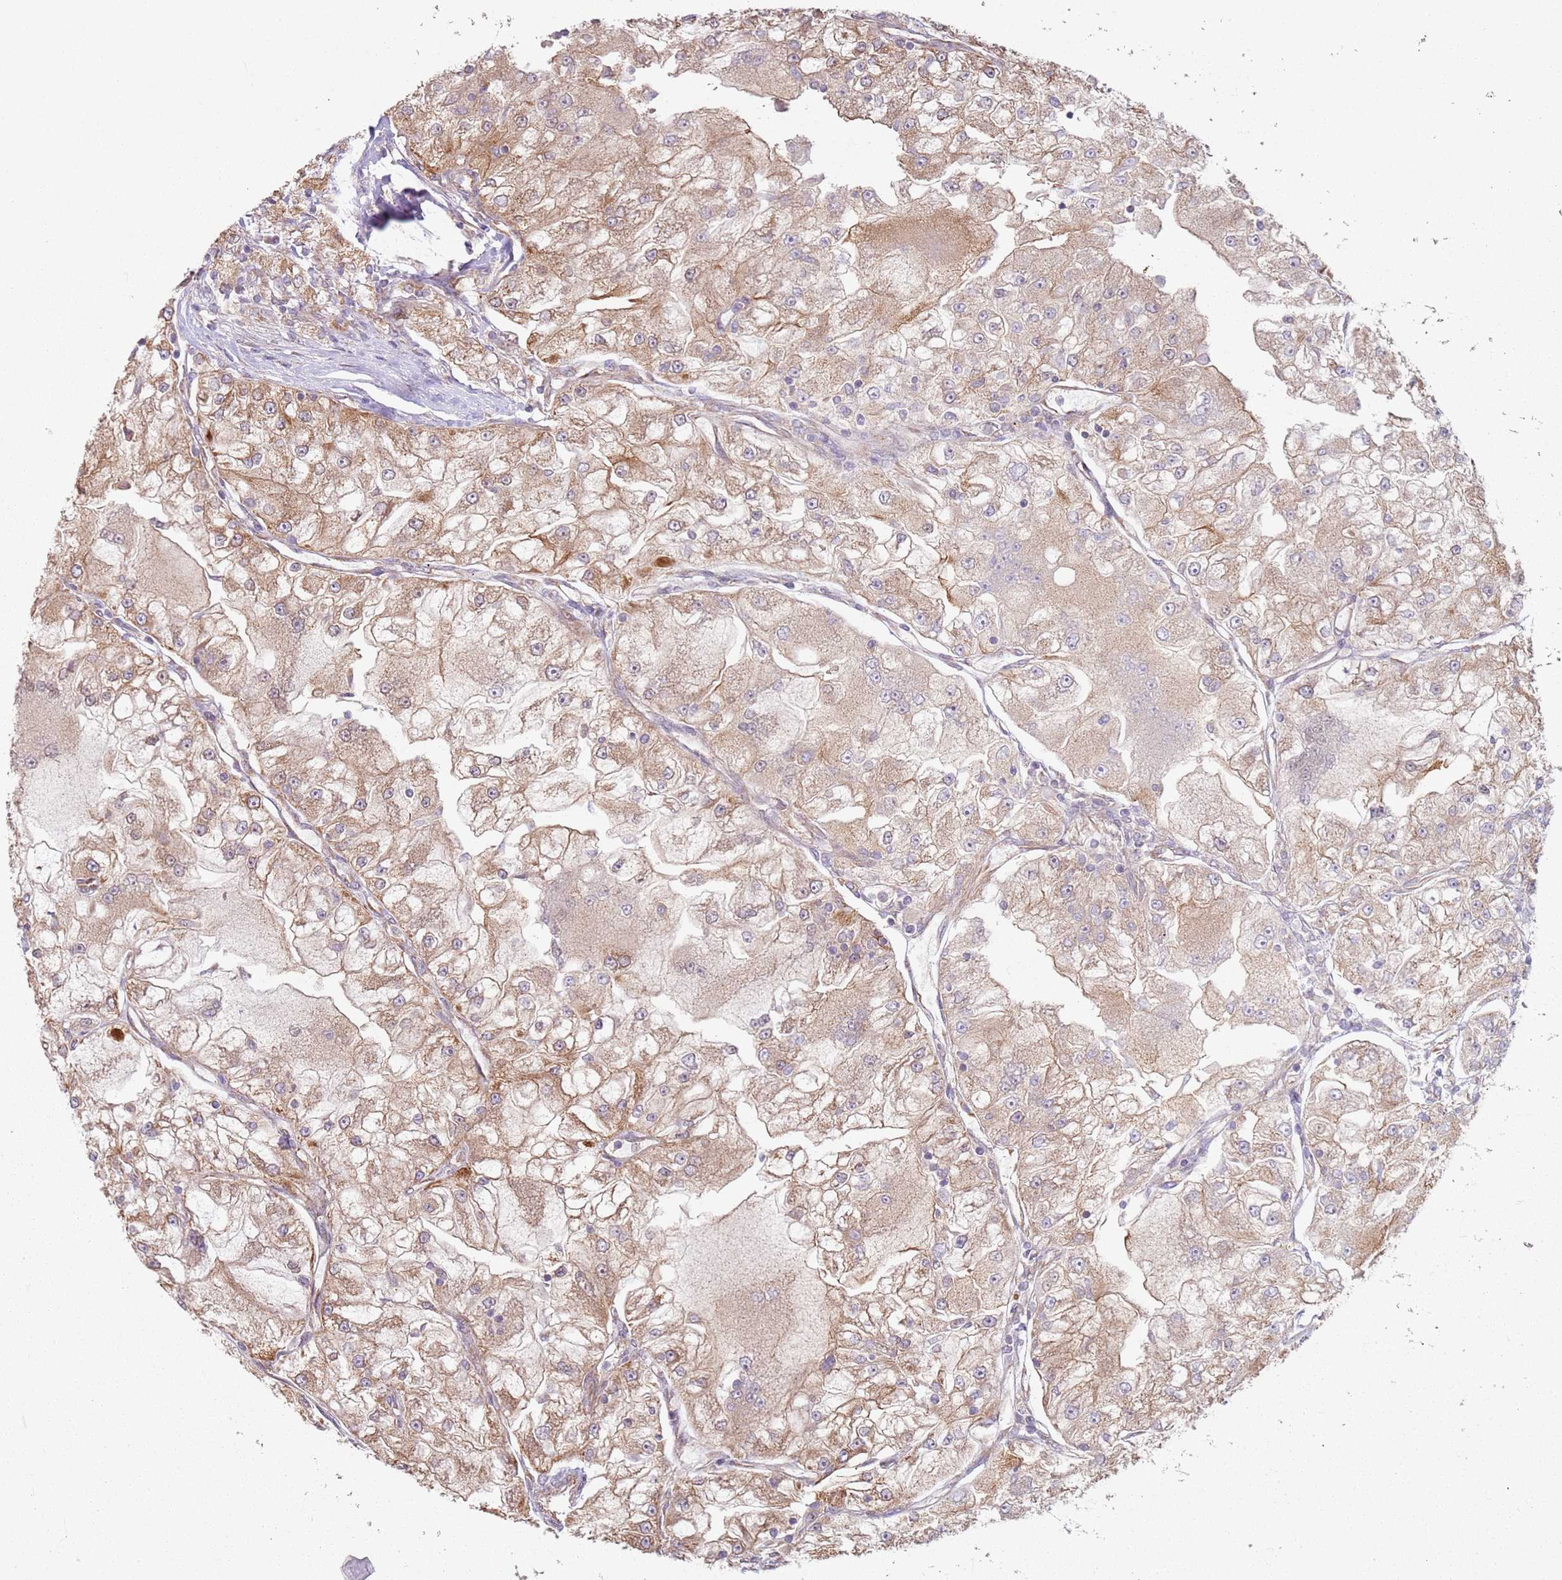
{"staining": {"intensity": "moderate", "quantity": ">75%", "location": "cytoplasmic/membranous"}, "tissue": "renal cancer", "cell_type": "Tumor cells", "image_type": "cancer", "snomed": [{"axis": "morphology", "description": "Adenocarcinoma, NOS"}, {"axis": "topography", "description": "Kidney"}], "caption": "A histopathology image of renal adenocarcinoma stained for a protein shows moderate cytoplasmic/membranous brown staining in tumor cells.", "gene": "HNRNPLL", "patient": {"sex": "female", "age": 72}}